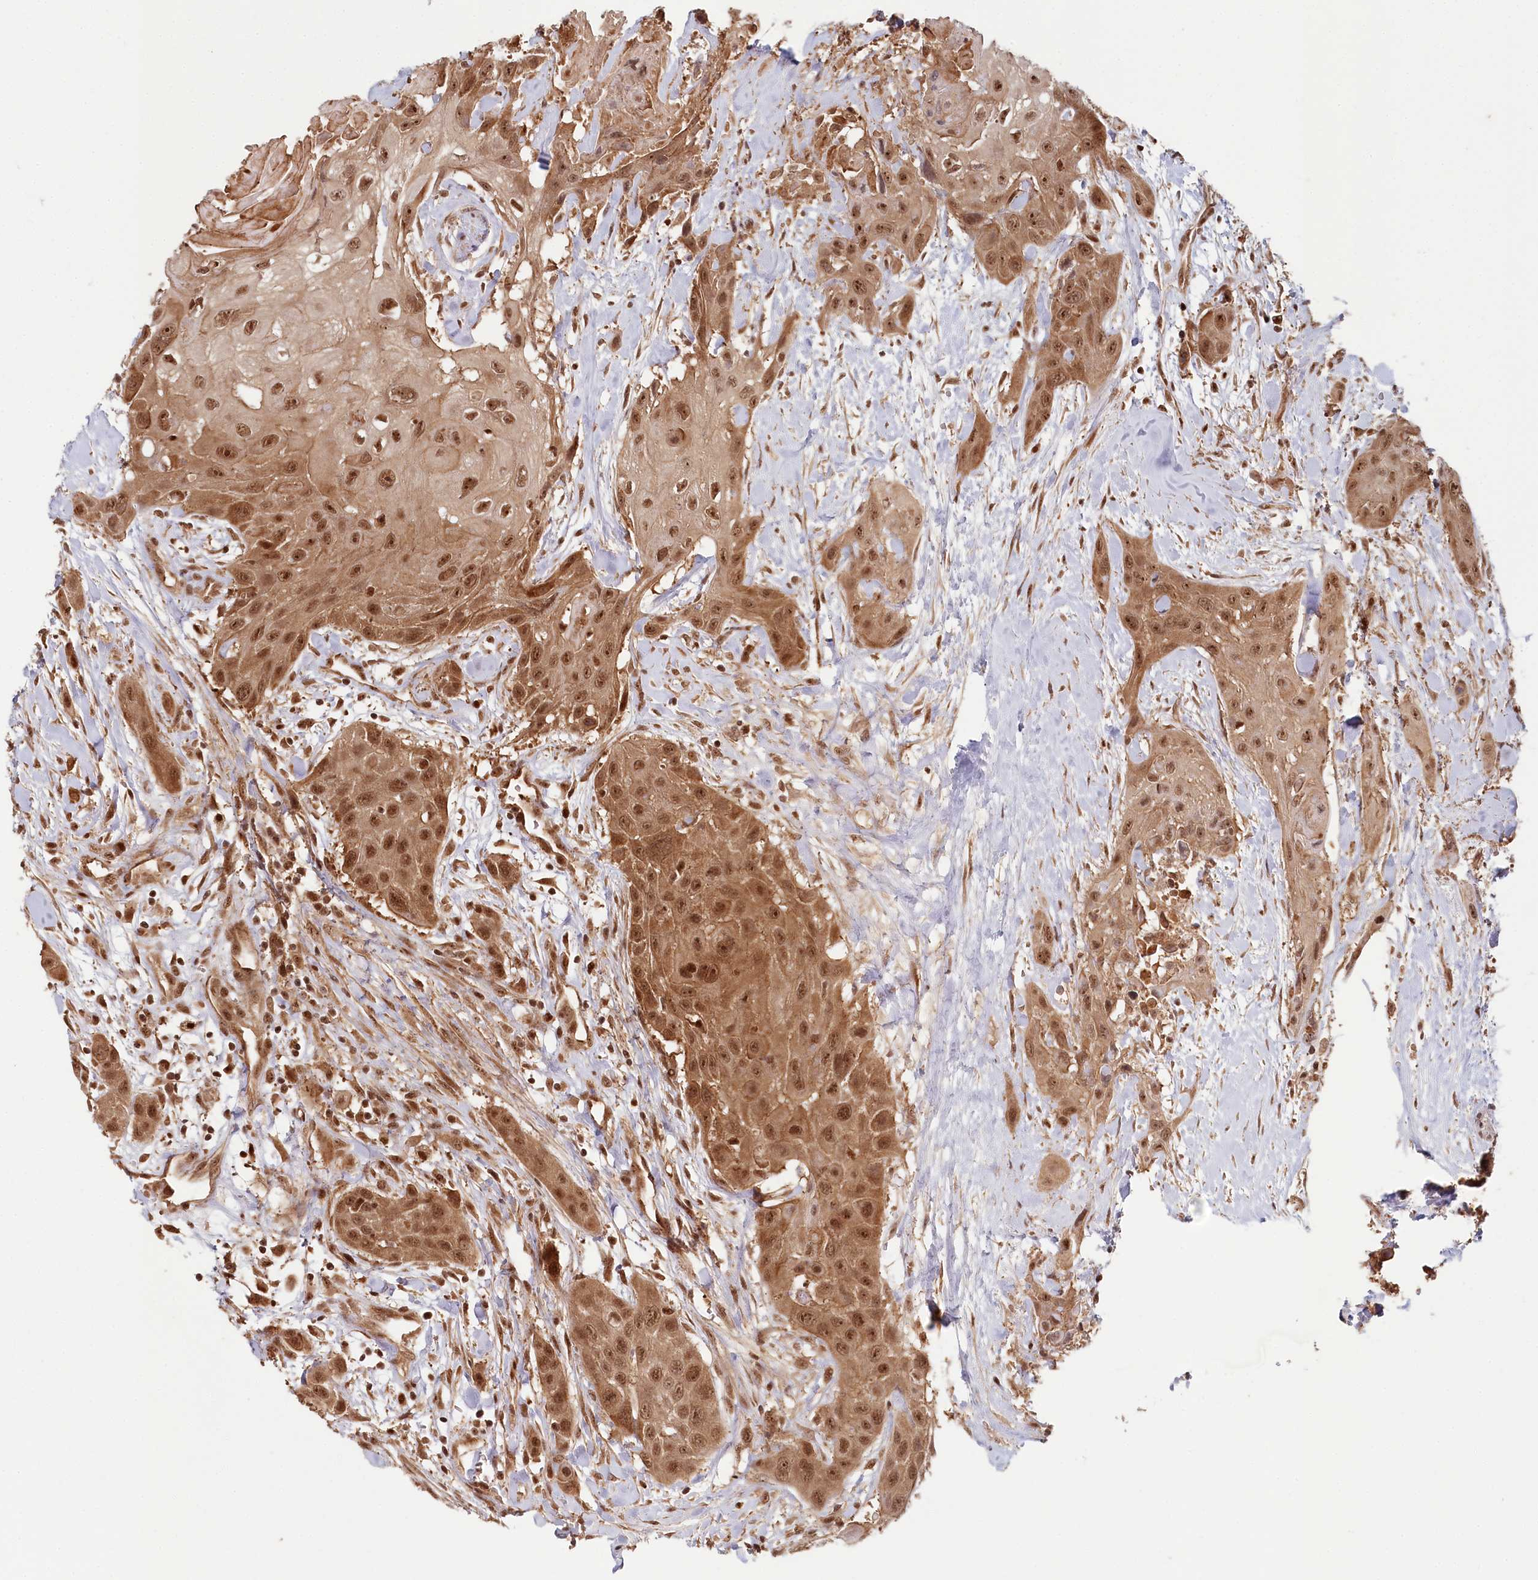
{"staining": {"intensity": "moderate", "quantity": ">75%", "location": "cytoplasmic/membranous,nuclear"}, "tissue": "head and neck cancer", "cell_type": "Tumor cells", "image_type": "cancer", "snomed": [{"axis": "morphology", "description": "Squamous cell carcinoma, NOS"}, {"axis": "topography", "description": "Head-Neck"}], "caption": "Protein staining reveals moderate cytoplasmic/membranous and nuclear staining in approximately >75% of tumor cells in head and neck cancer (squamous cell carcinoma).", "gene": "WAPL", "patient": {"sex": "male", "age": 81}}